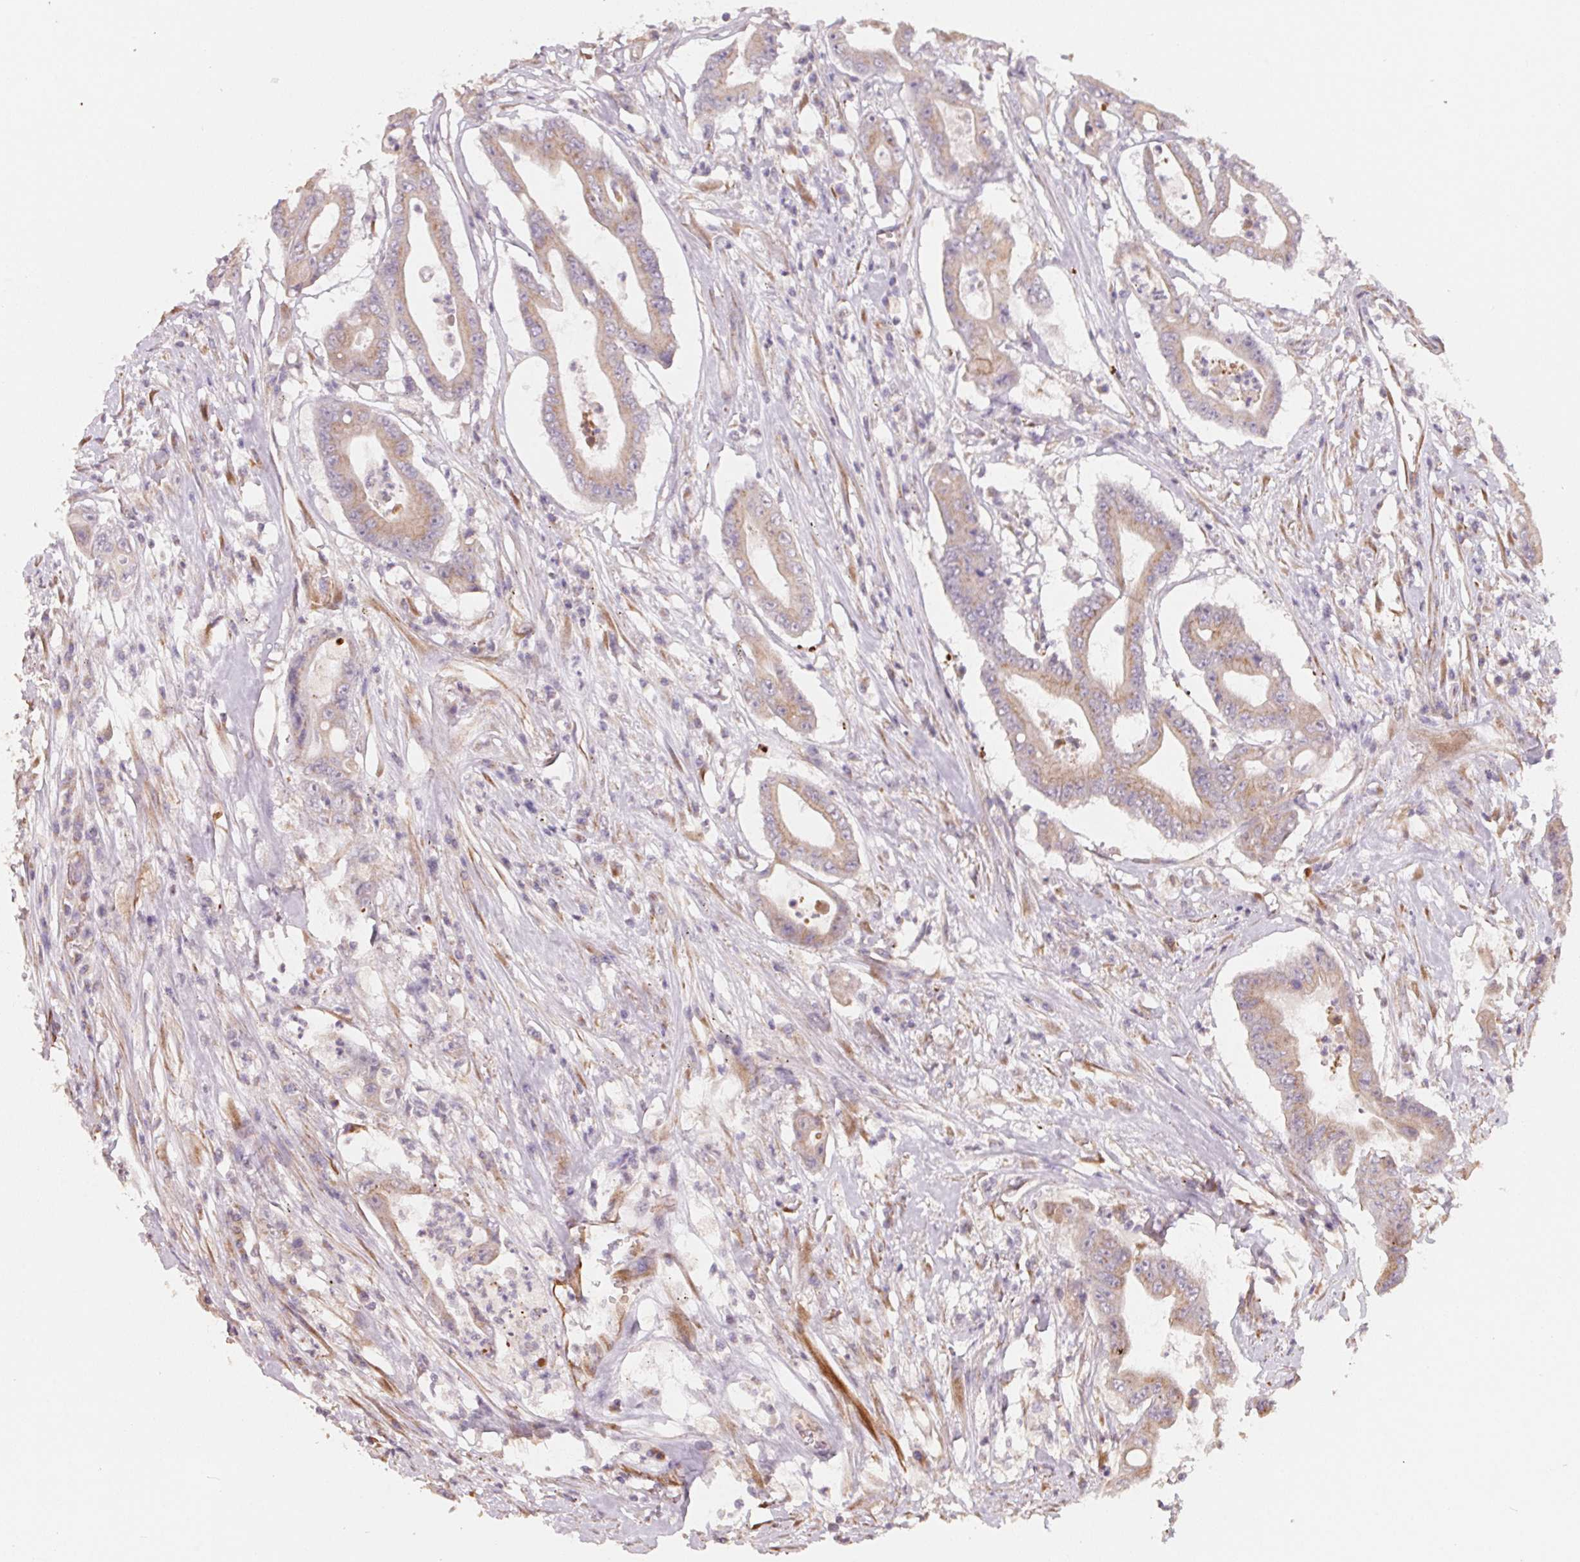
{"staining": {"intensity": "weak", "quantity": "25%-75%", "location": "cytoplasmic/membranous"}, "tissue": "colorectal cancer", "cell_type": "Tumor cells", "image_type": "cancer", "snomed": [{"axis": "morphology", "description": "Adenocarcinoma, NOS"}, {"axis": "topography", "description": "Rectum"}], "caption": "Immunohistochemical staining of adenocarcinoma (colorectal) shows low levels of weak cytoplasmic/membranous protein expression in approximately 25%-75% of tumor cells.", "gene": "TSPAN12", "patient": {"sex": "male", "age": 54}}